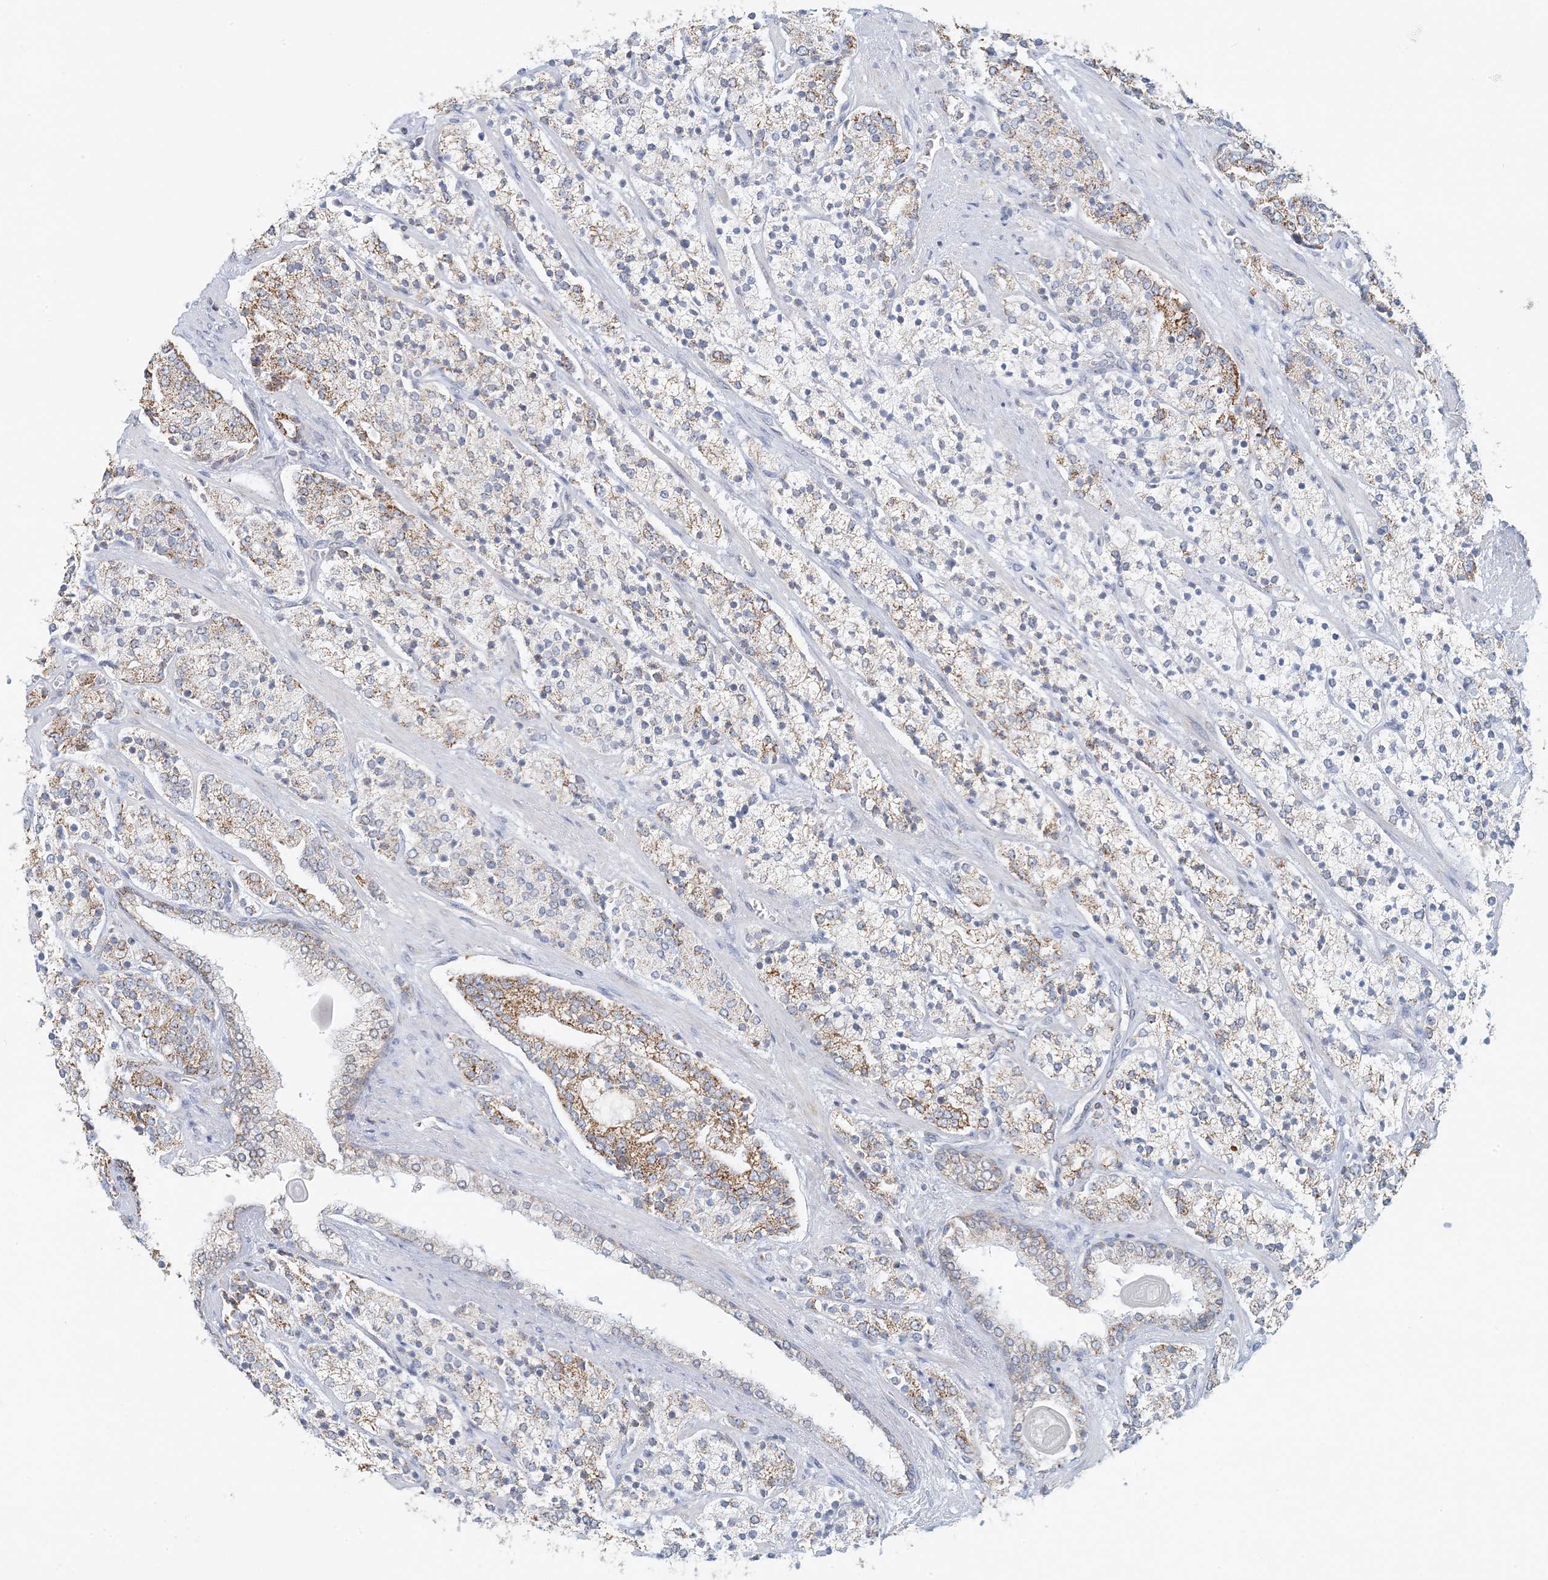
{"staining": {"intensity": "strong", "quantity": "25%-75%", "location": "cytoplasmic/membranous"}, "tissue": "prostate cancer", "cell_type": "Tumor cells", "image_type": "cancer", "snomed": [{"axis": "morphology", "description": "Adenocarcinoma, High grade"}, {"axis": "topography", "description": "Prostate"}], "caption": "Approximately 25%-75% of tumor cells in human prostate cancer (high-grade adenocarcinoma) demonstrate strong cytoplasmic/membranous protein positivity as visualized by brown immunohistochemical staining.", "gene": "BDH1", "patient": {"sex": "male", "age": 71}}